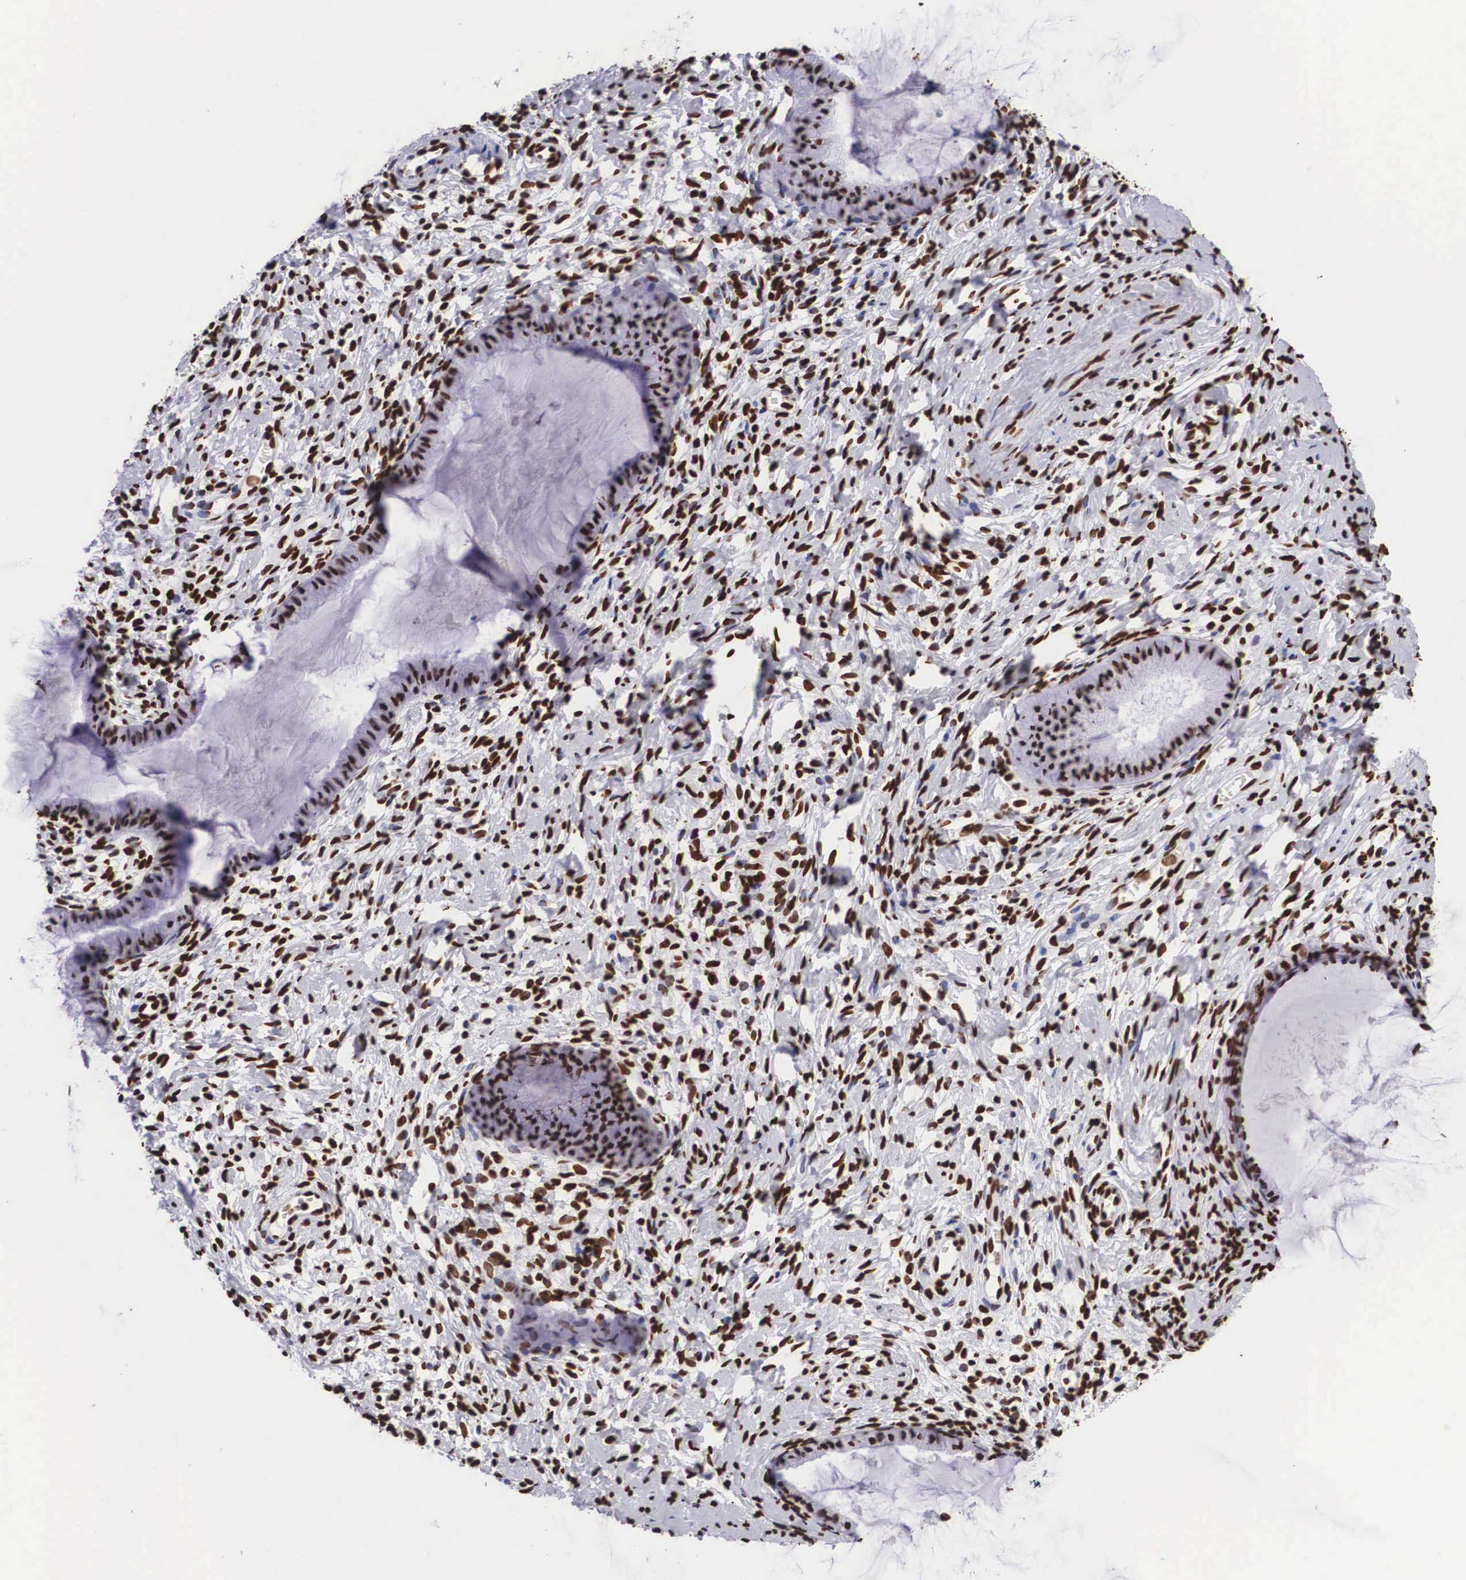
{"staining": {"intensity": "strong", "quantity": ">75%", "location": "nuclear"}, "tissue": "cervix", "cell_type": "Glandular cells", "image_type": "normal", "snomed": [{"axis": "morphology", "description": "Normal tissue, NOS"}, {"axis": "topography", "description": "Cervix"}], "caption": "DAB immunohistochemical staining of unremarkable cervix exhibits strong nuclear protein positivity in approximately >75% of glandular cells.", "gene": "MECP2", "patient": {"sex": "female", "age": 70}}